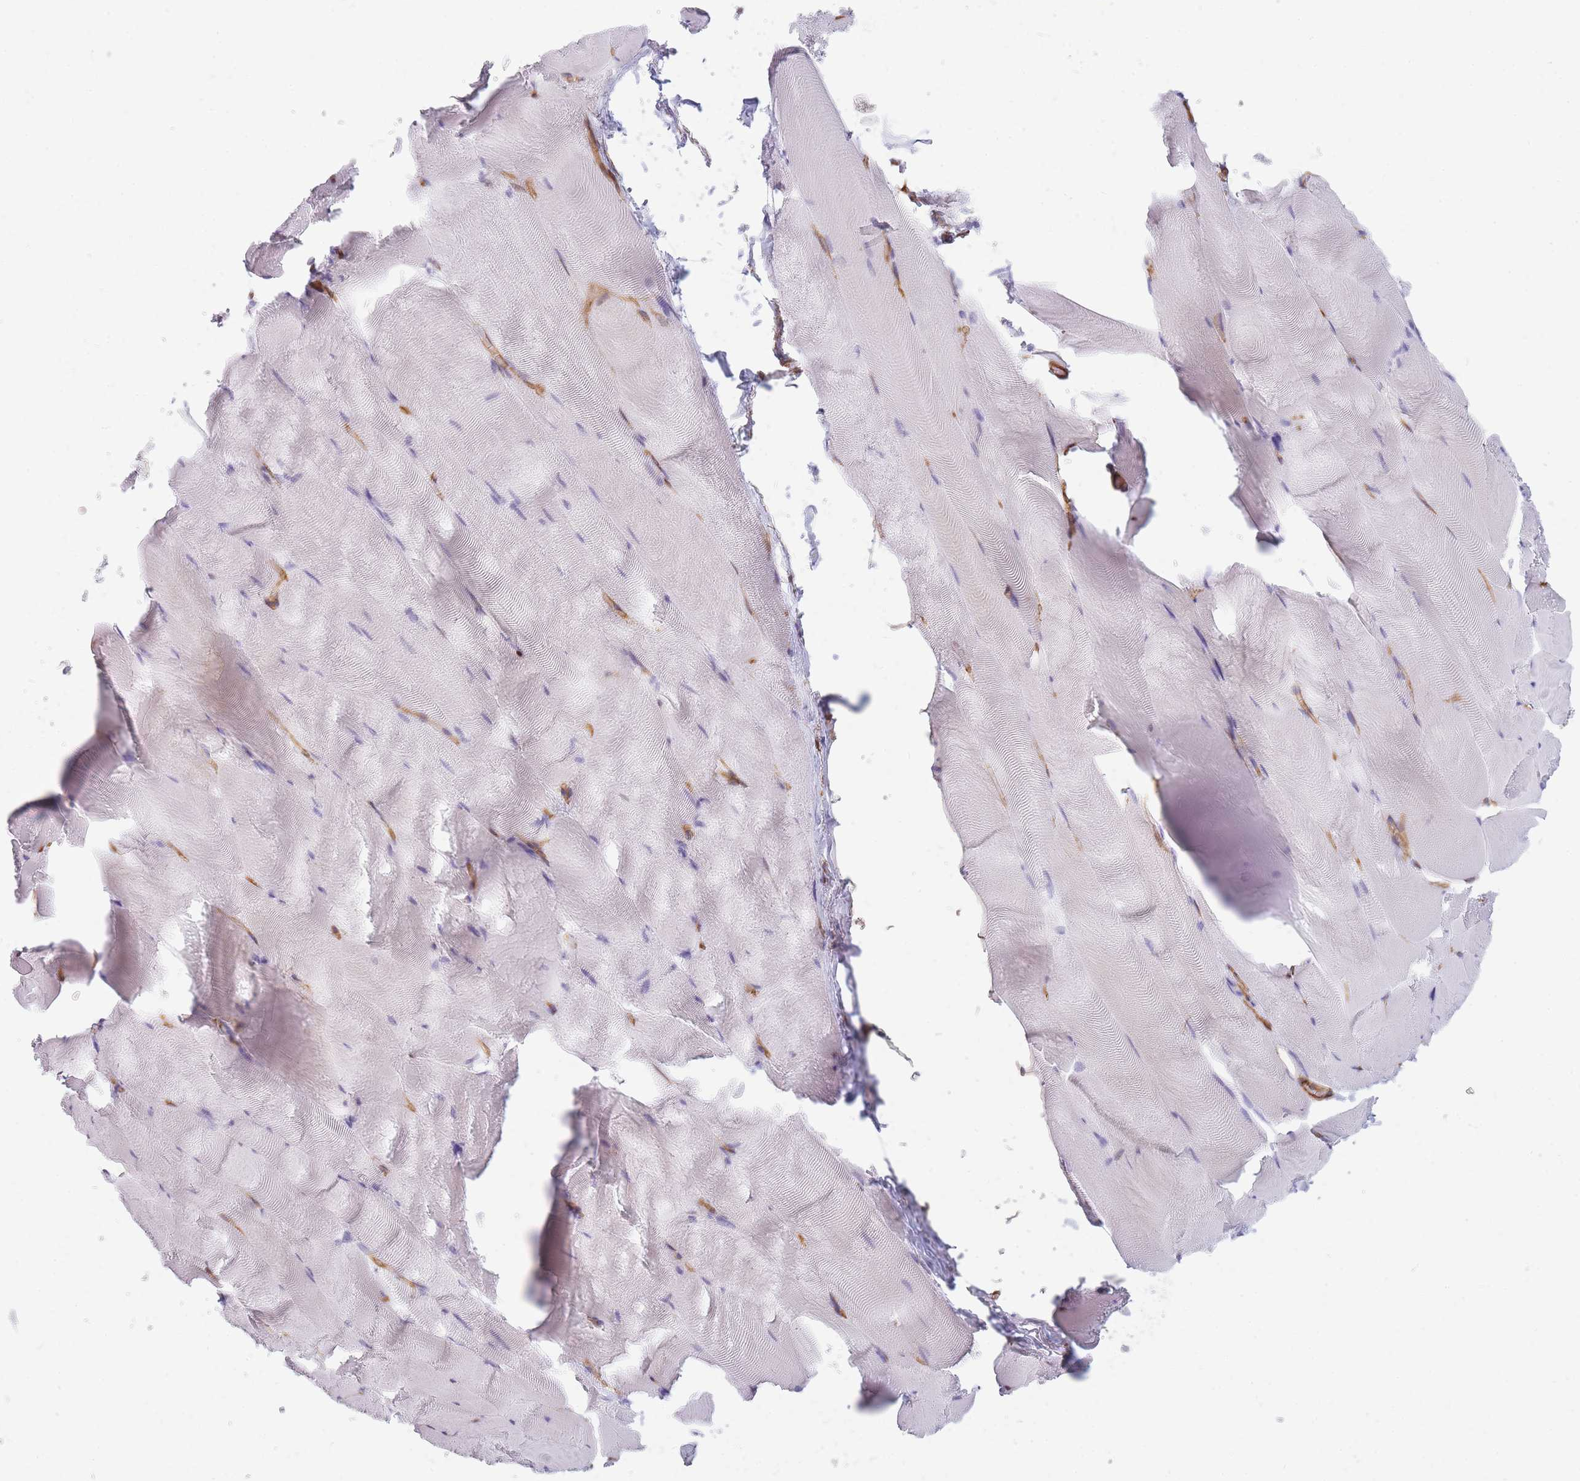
{"staining": {"intensity": "negative", "quantity": "none", "location": "none"}, "tissue": "skeletal muscle", "cell_type": "Myocytes", "image_type": "normal", "snomed": [{"axis": "morphology", "description": "Normal tissue, NOS"}, {"axis": "topography", "description": "Skeletal muscle"}], "caption": "DAB immunohistochemical staining of benign skeletal muscle shows no significant expression in myocytes. (DAB (3,3'-diaminobenzidine) immunohistochemistry visualized using brightfield microscopy, high magnification).", "gene": "OR6B2", "patient": {"sex": "female", "age": 64}}